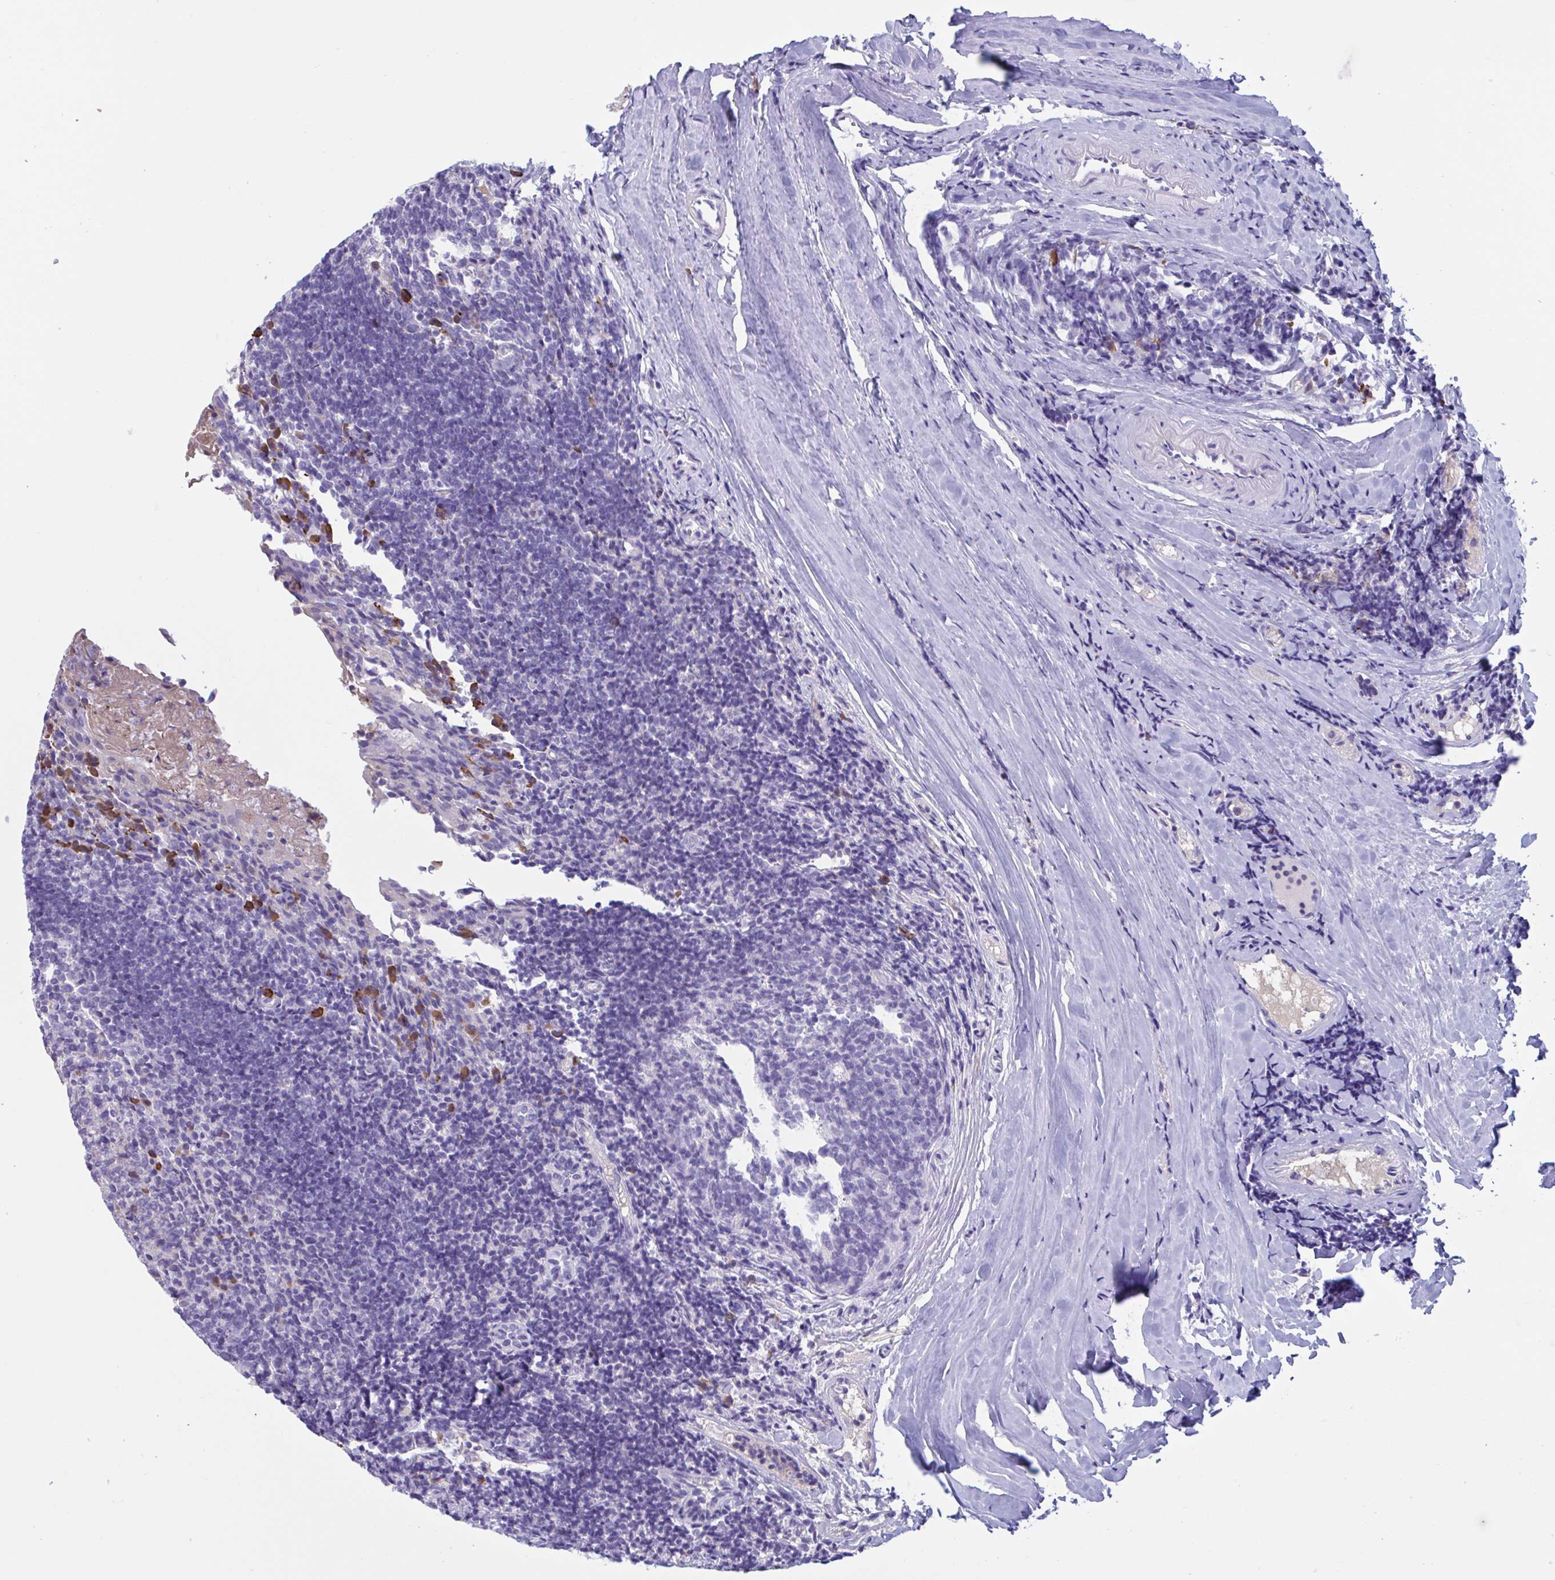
{"staining": {"intensity": "strong", "quantity": "<25%", "location": "cytoplasmic/membranous"}, "tissue": "tonsil", "cell_type": "Germinal center cells", "image_type": "normal", "snomed": [{"axis": "morphology", "description": "Normal tissue, NOS"}, {"axis": "topography", "description": "Tonsil"}], "caption": "Immunohistochemical staining of benign tonsil displays medium levels of strong cytoplasmic/membranous staining in about <25% of germinal center cells.", "gene": "MS4A14", "patient": {"sex": "female", "age": 10}}